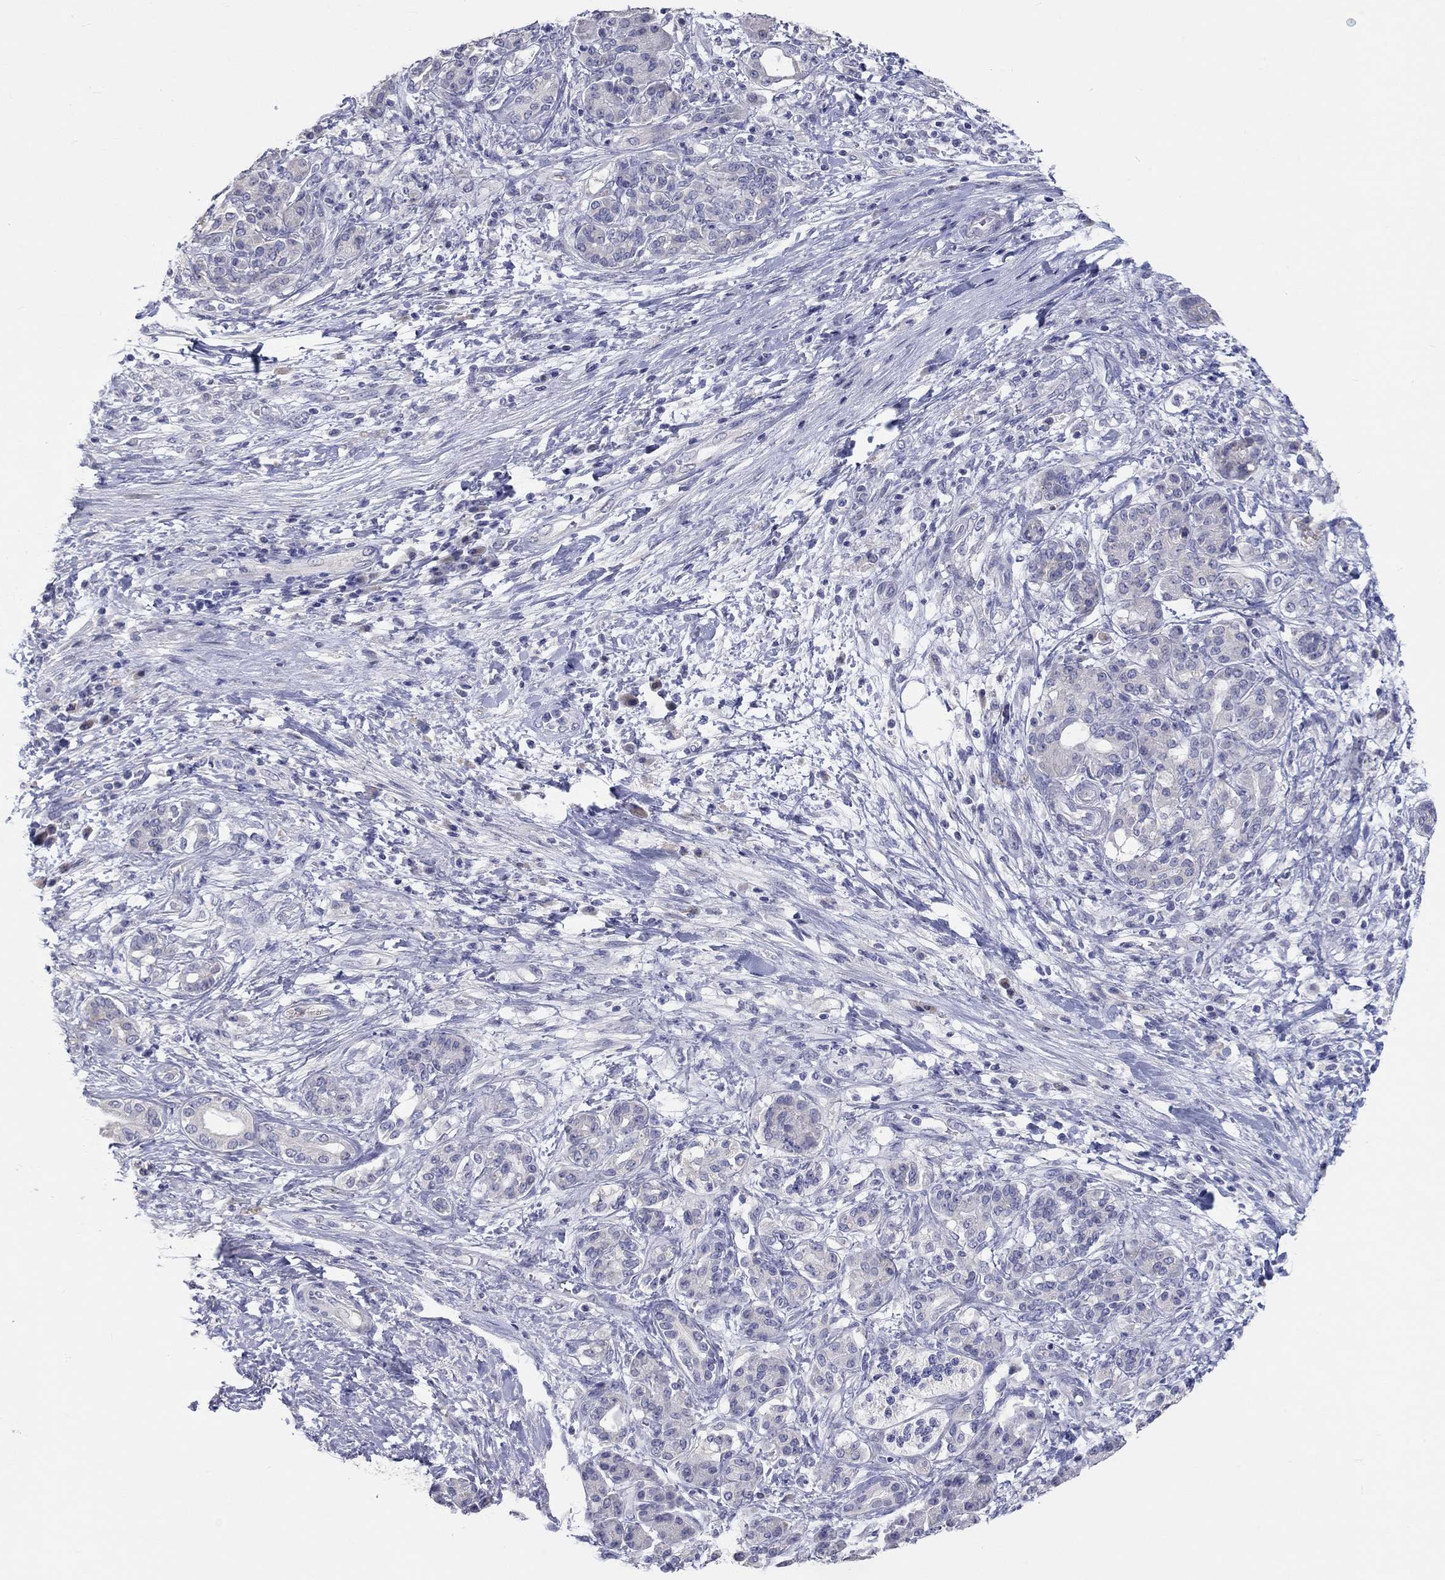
{"staining": {"intensity": "negative", "quantity": "none", "location": "none"}, "tissue": "pancreatic cancer", "cell_type": "Tumor cells", "image_type": "cancer", "snomed": [{"axis": "morphology", "description": "Adenocarcinoma, NOS"}, {"axis": "topography", "description": "Pancreas"}], "caption": "Tumor cells are negative for protein expression in human adenocarcinoma (pancreatic). Brightfield microscopy of immunohistochemistry stained with DAB (3,3'-diaminobenzidine) (brown) and hematoxylin (blue), captured at high magnification.", "gene": "LRRC4C", "patient": {"sex": "female", "age": 73}}